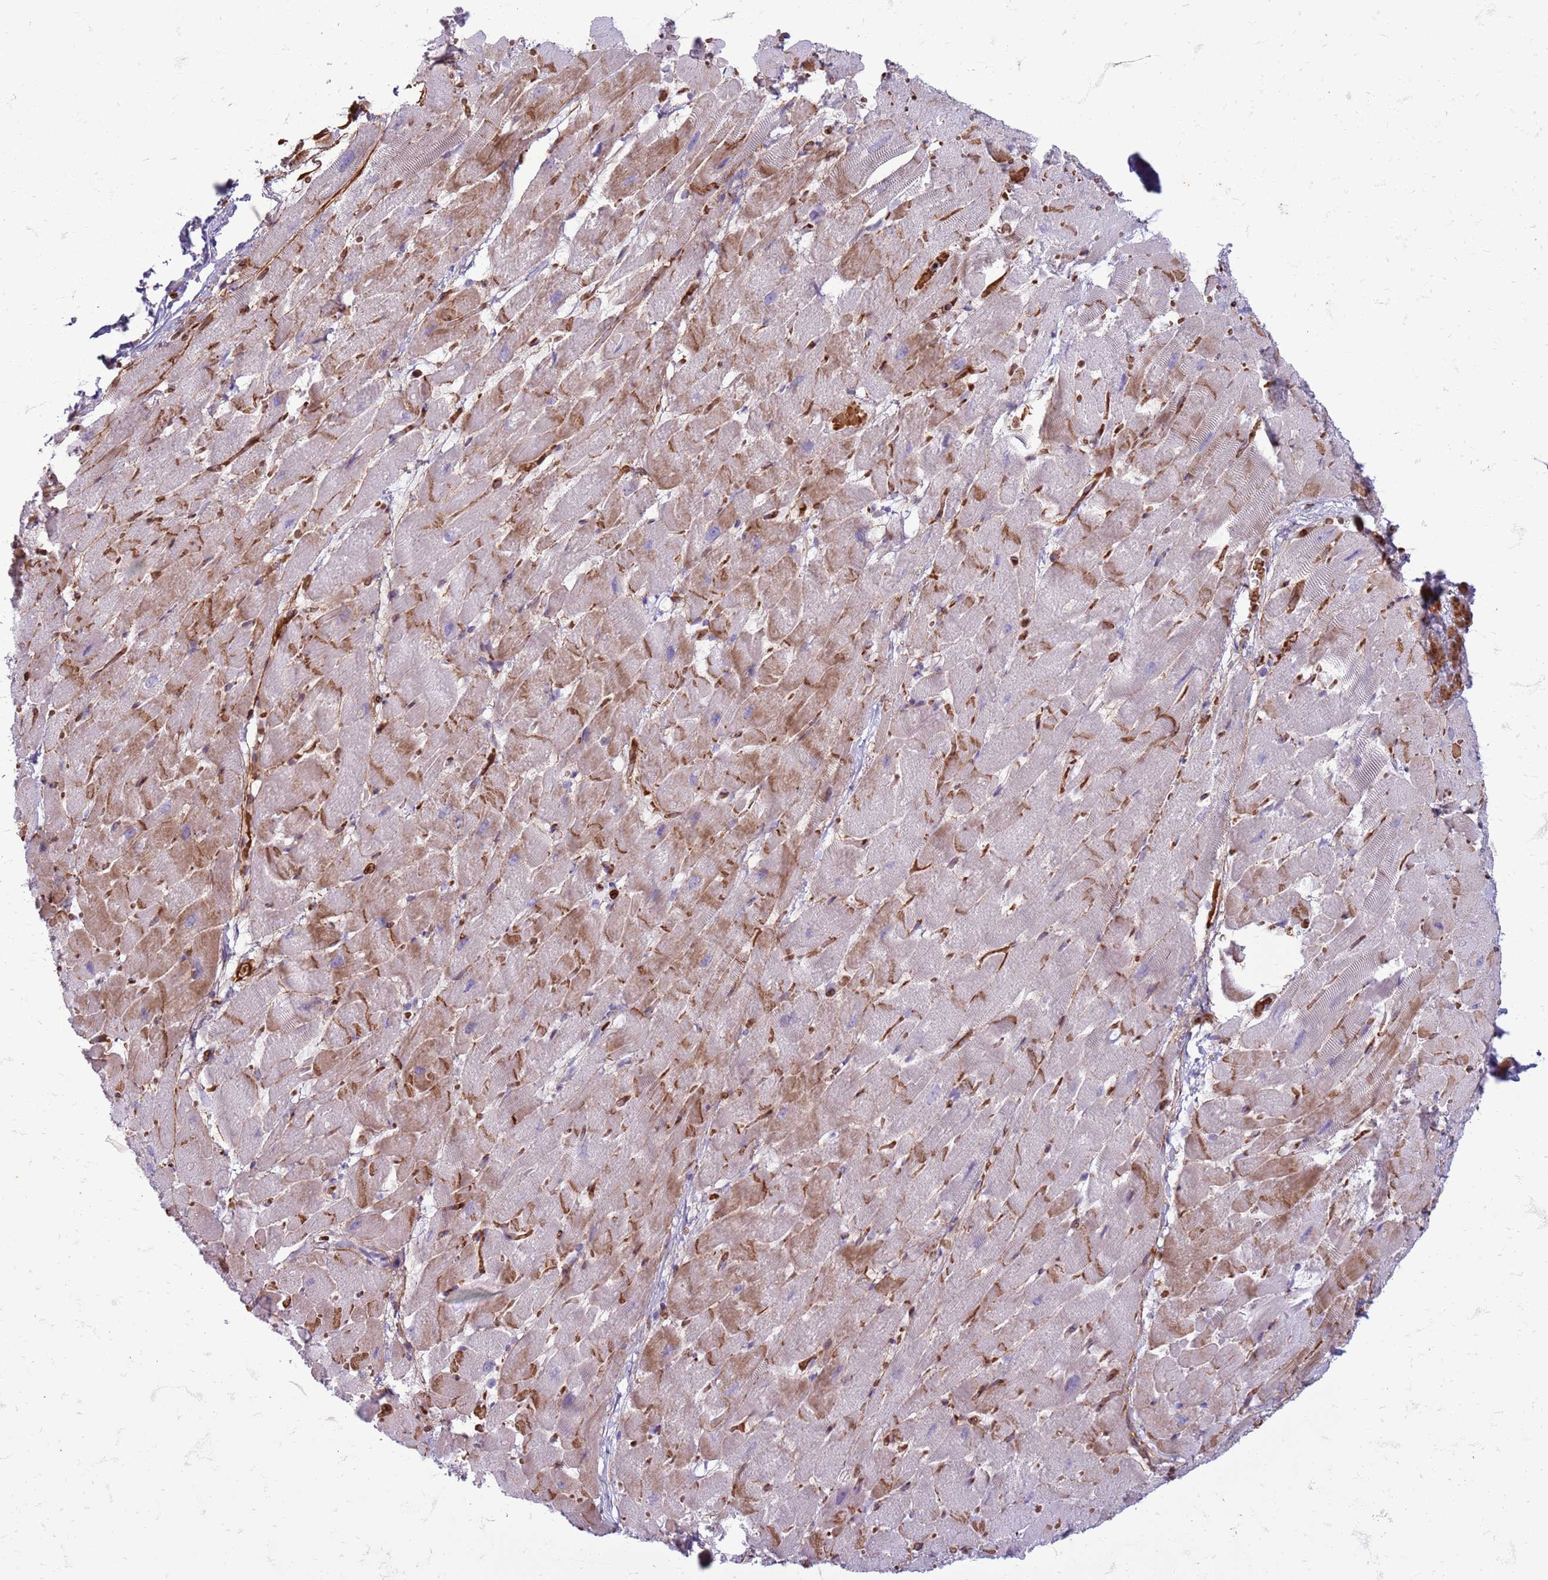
{"staining": {"intensity": "moderate", "quantity": "25%-75%", "location": "cytoplasmic/membranous"}, "tissue": "heart muscle", "cell_type": "Cardiomyocytes", "image_type": "normal", "snomed": [{"axis": "morphology", "description": "Normal tissue, NOS"}, {"axis": "topography", "description": "Heart"}], "caption": "Cardiomyocytes display medium levels of moderate cytoplasmic/membranous expression in about 25%-75% of cells in normal human heart muscle.", "gene": "METTL25B", "patient": {"sex": "male", "age": 37}}